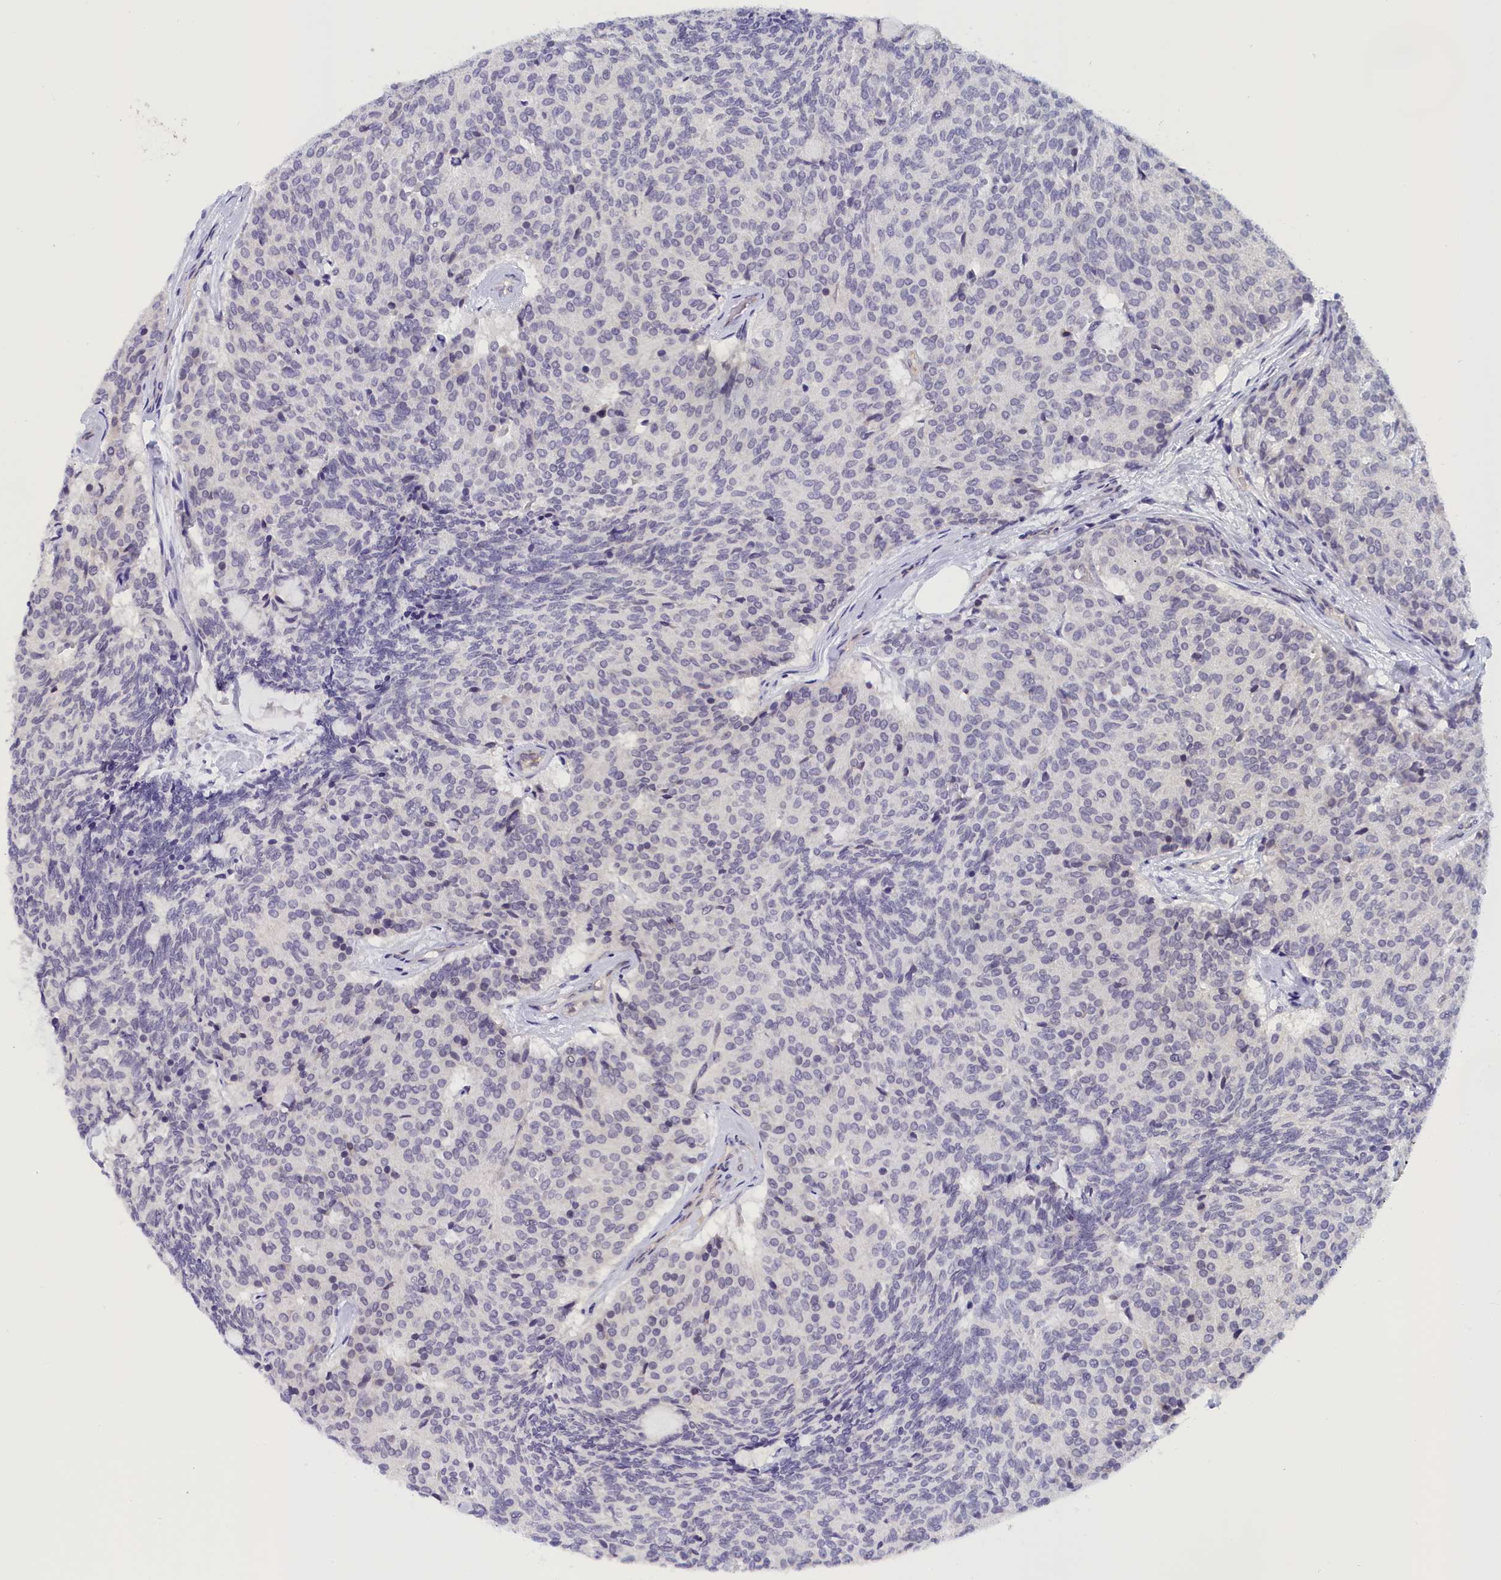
{"staining": {"intensity": "negative", "quantity": "none", "location": "none"}, "tissue": "carcinoid", "cell_type": "Tumor cells", "image_type": "cancer", "snomed": [{"axis": "morphology", "description": "Carcinoid, malignant, NOS"}, {"axis": "topography", "description": "Pancreas"}], "caption": "This is an IHC image of human carcinoid. There is no expression in tumor cells.", "gene": "IGFALS", "patient": {"sex": "female", "age": 54}}